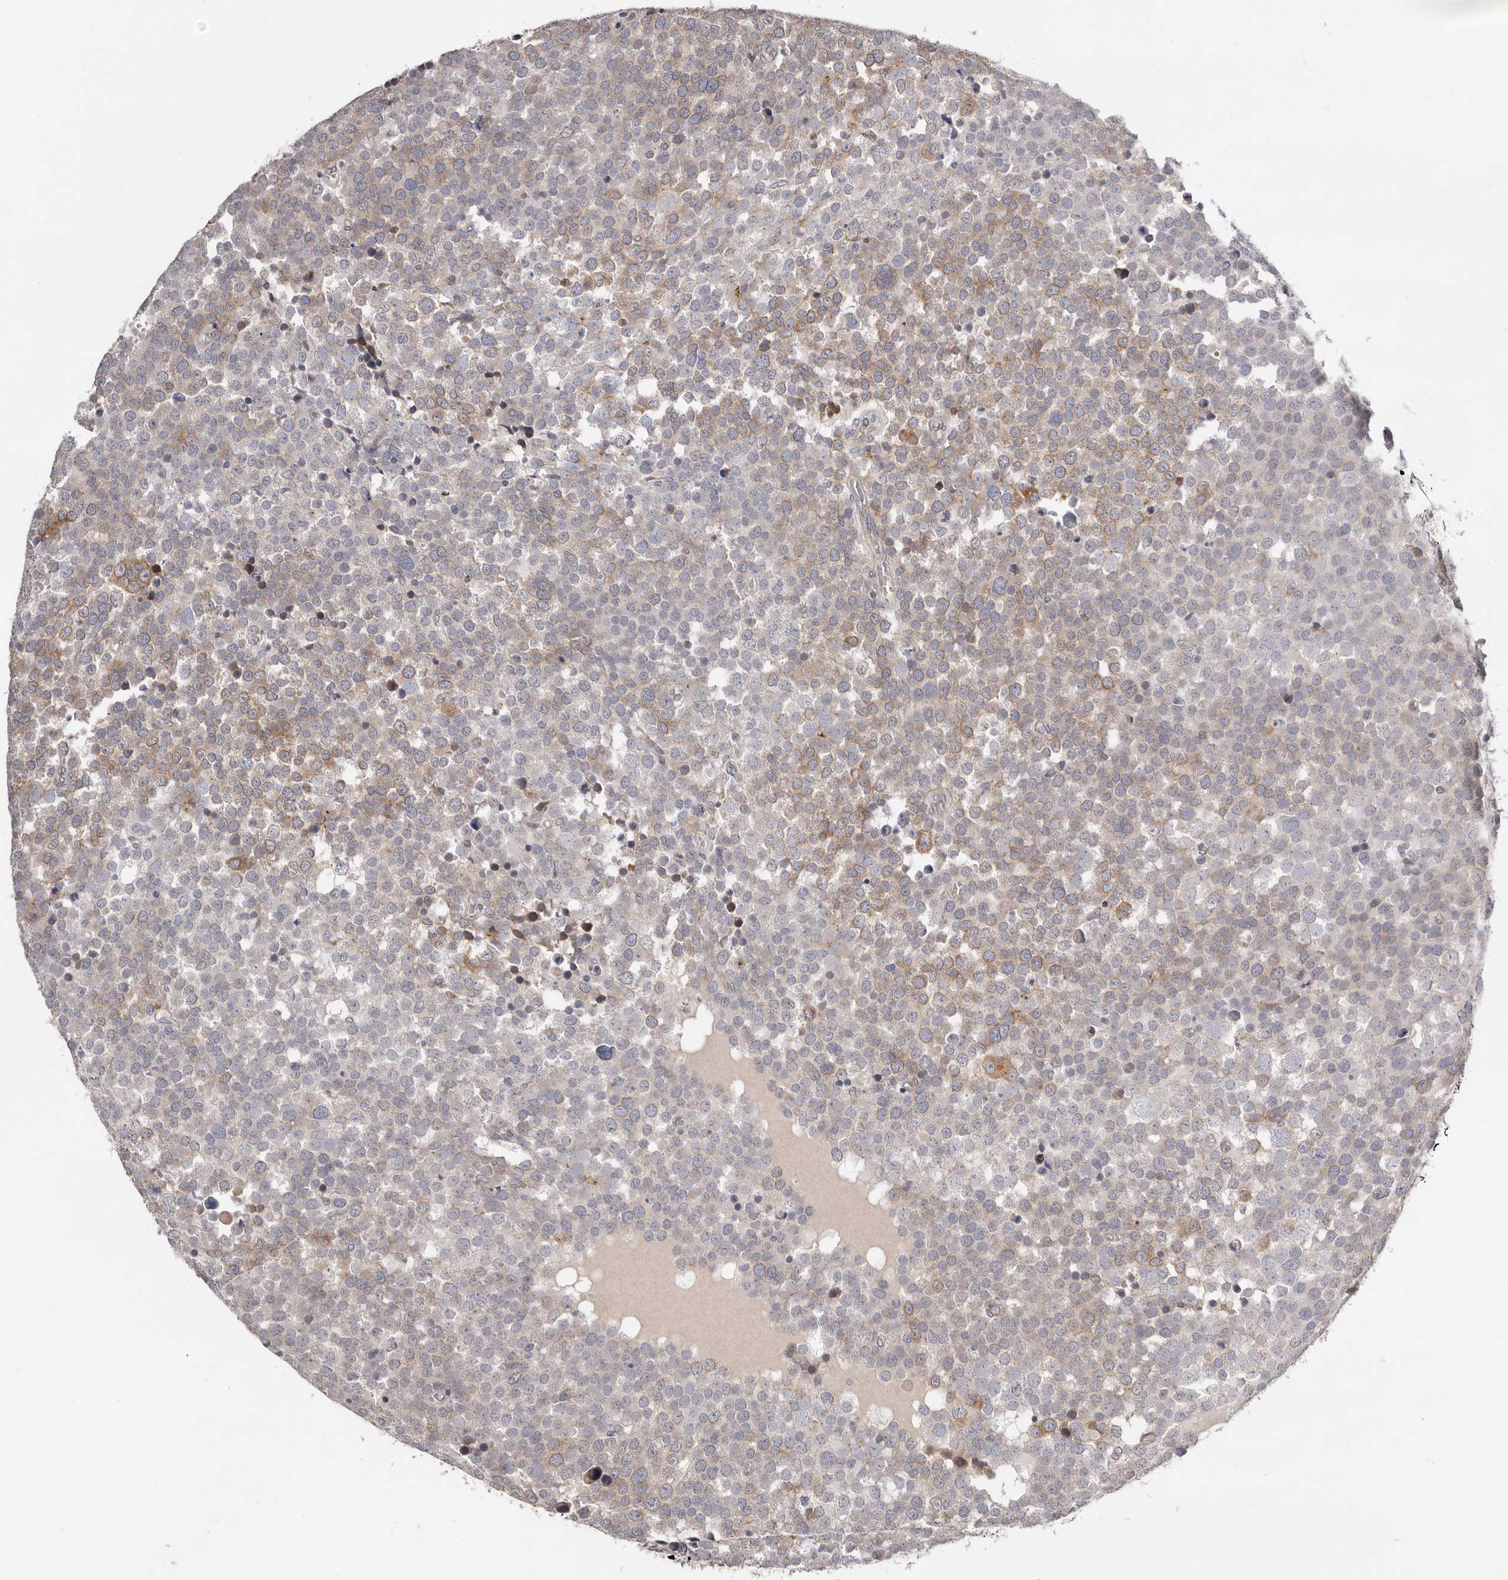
{"staining": {"intensity": "moderate", "quantity": "<25%", "location": "cytoplasmic/membranous"}, "tissue": "testis cancer", "cell_type": "Tumor cells", "image_type": "cancer", "snomed": [{"axis": "morphology", "description": "Seminoma, NOS"}, {"axis": "topography", "description": "Testis"}], "caption": "Testis cancer (seminoma) tissue exhibits moderate cytoplasmic/membranous staining in about <25% of tumor cells, visualized by immunohistochemistry. Immunohistochemistry (ihc) stains the protein in brown and the nuclei are stained blue.", "gene": "USH1C", "patient": {"sex": "male", "age": 71}}